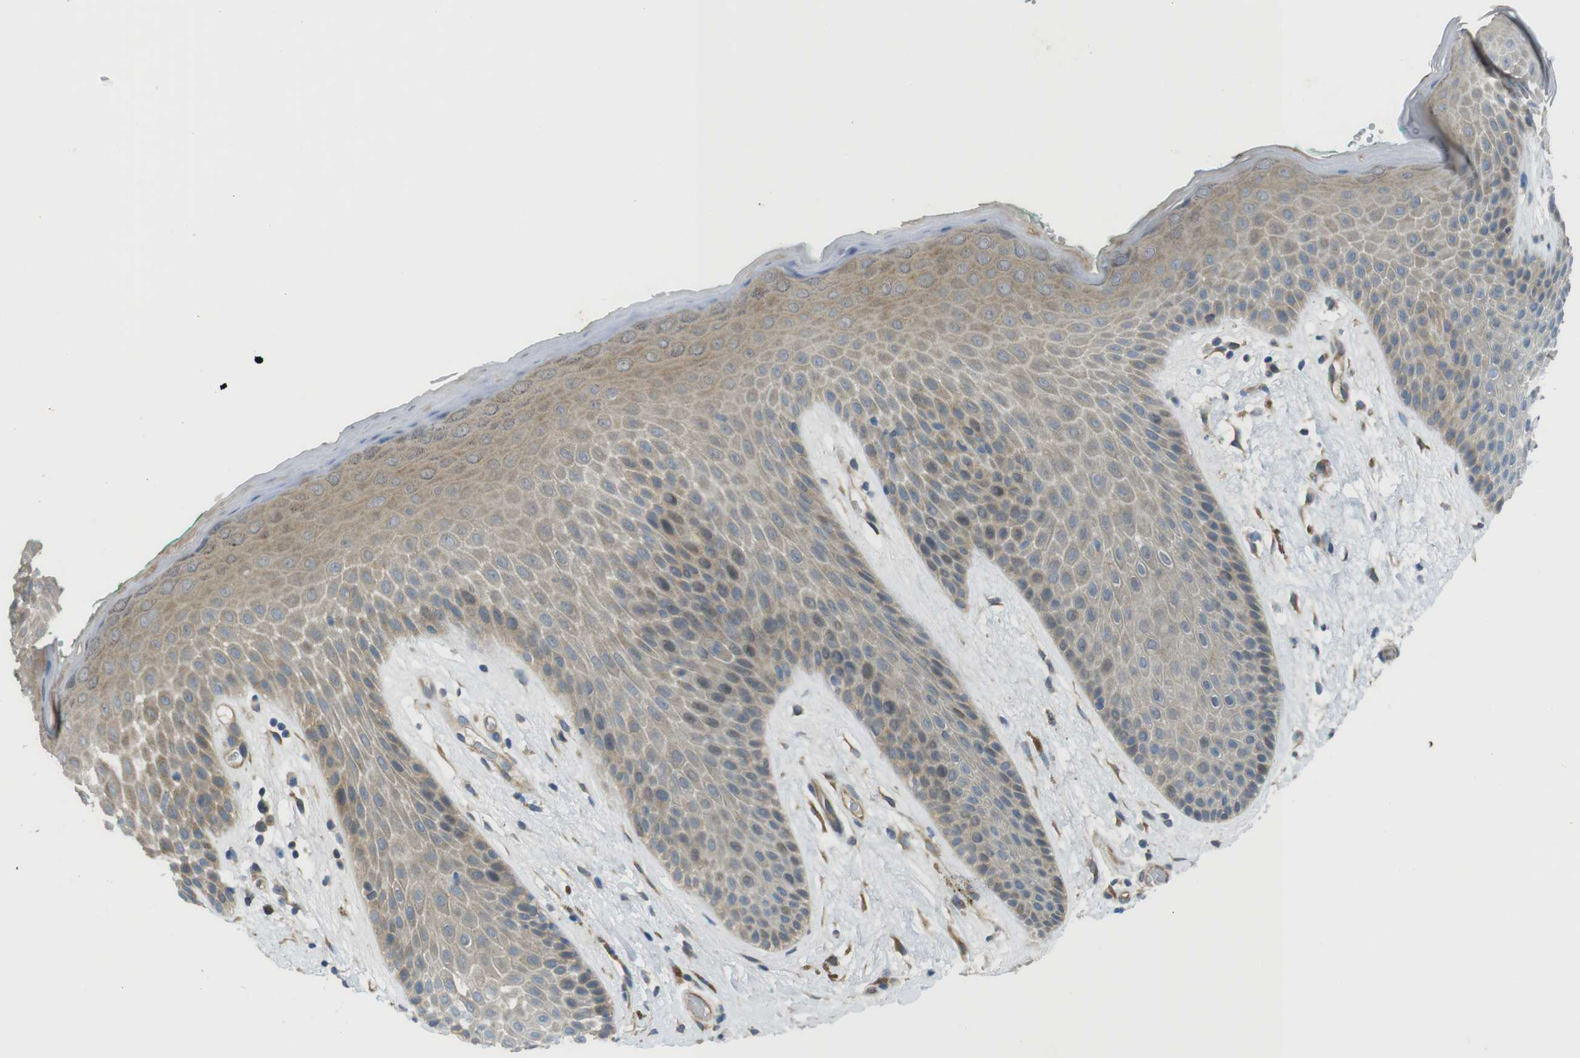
{"staining": {"intensity": "weak", "quantity": ">75%", "location": "cytoplasmic/membranous"}, "tissue": "skin", "cell_type": "Epidermal cells", "image_type": "normal", "snomed": [{"axis": "morphology", "description": "Normal tissue, NOS"}, {"axis": "topography", "description": "Anal"}], "caption": "Immunohistochemical staining of benign skin shows weak cytoplasmic/membranous protein positivity in approximately >75% of epidermal cells.", "gene": "ABHD15", "patient": {"sex": "male", "age": 74}}